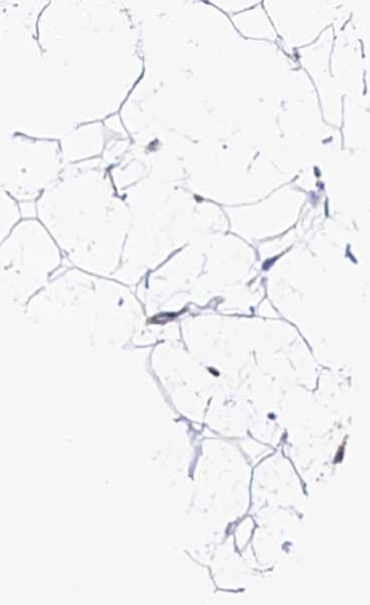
{"staining": {"intensity": "negative", "quantity": "none", "location": "none"}, "tissue": "adipose tissue", "cell_type": "Adipocytes", "image_type": "normal", "snomed": [{"axis": "morphology", "description": "Normal tissue, NOS"}, {"axis": "topography", "description": "Breast"}], "caption": "High power microscopy micrograph of an immunohistochemistry (IHC) micrograph of benign adipose tissue, revealing no significant expression in adipocytes.", "gene": "HDGFL3", "patient": {"sex": "female", "age": 26}}